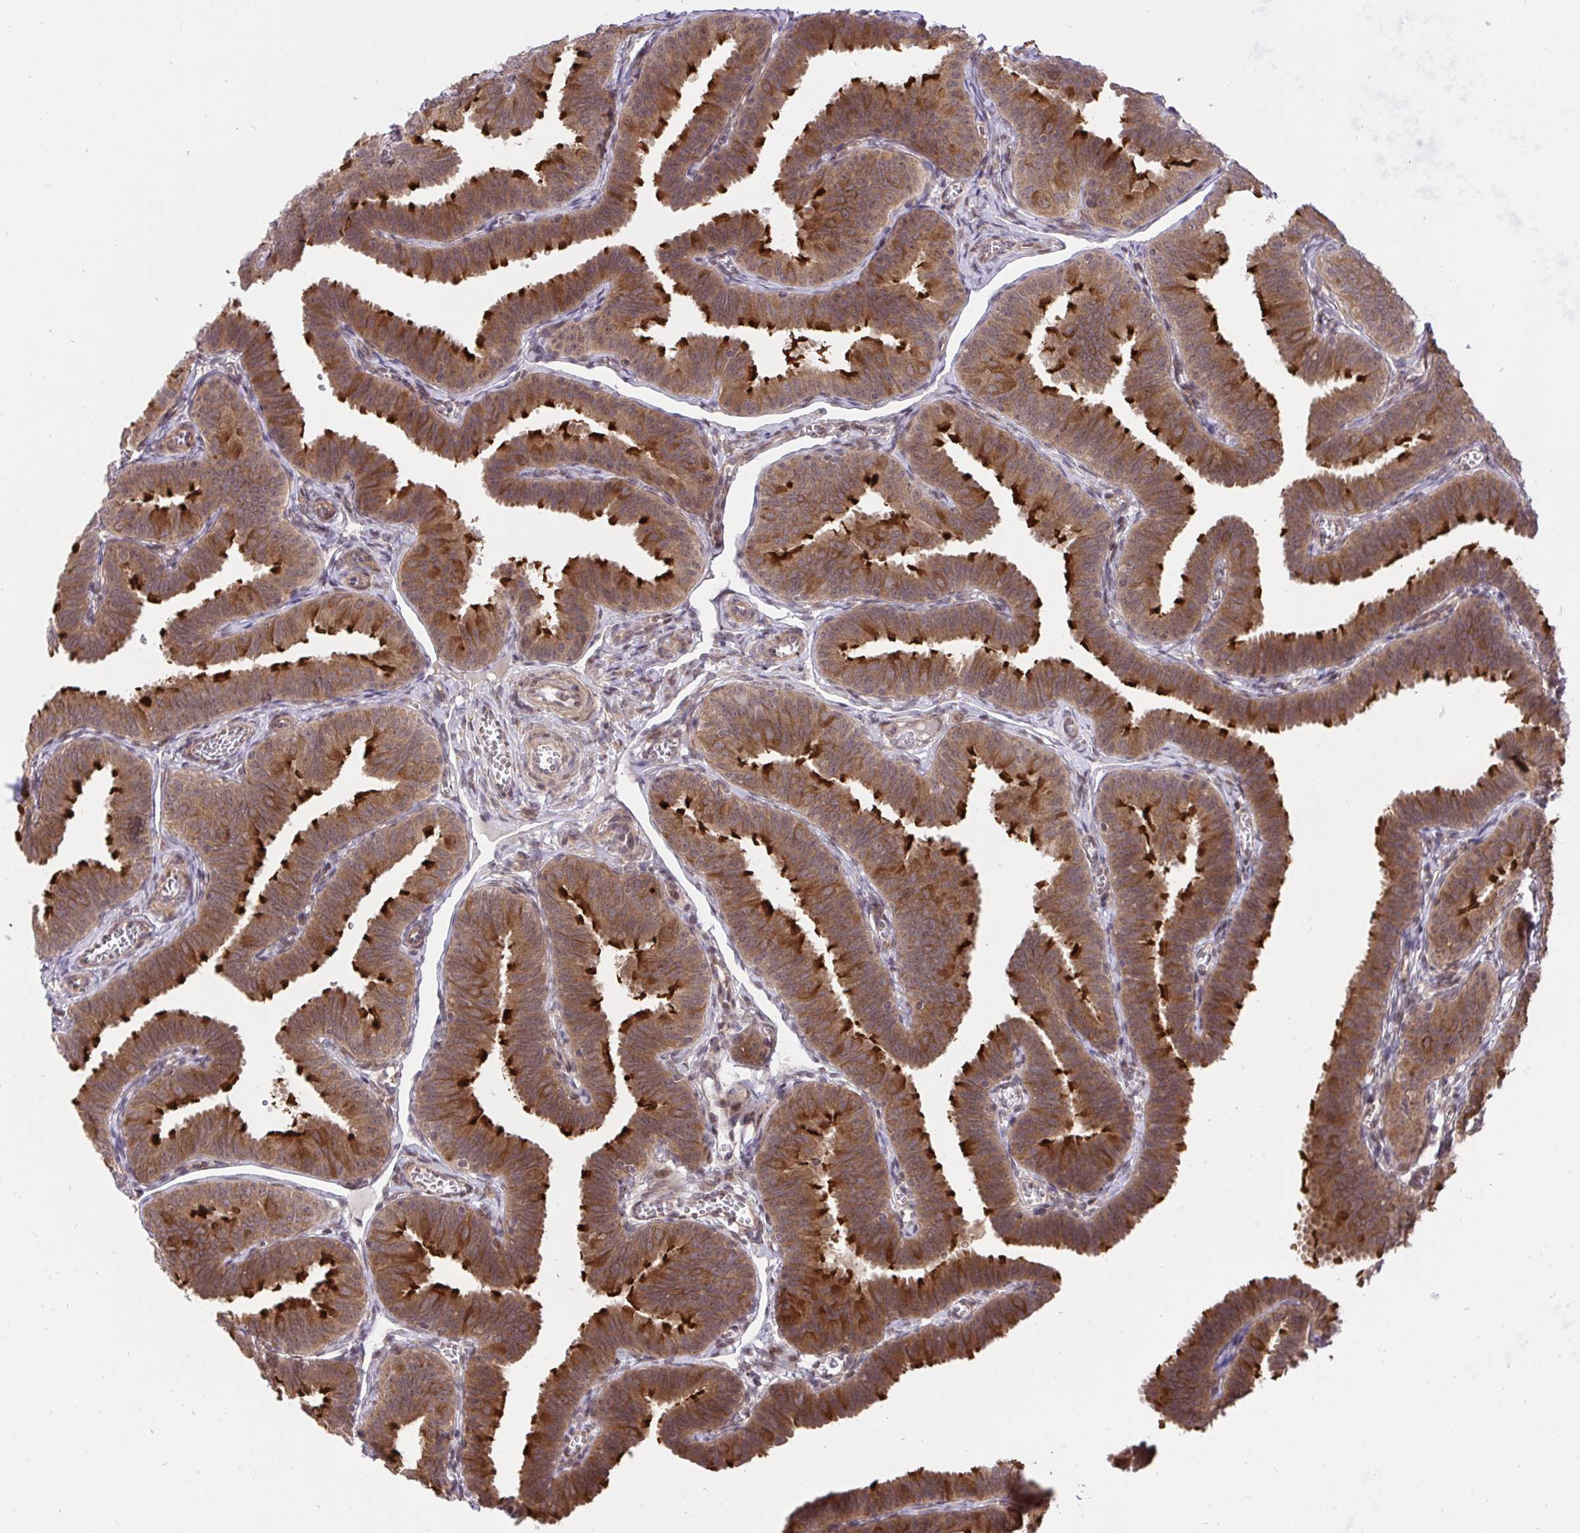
{"staining": {"intensity": "strong", "quantity": ">75%", "location": "cytoplasmic/membranous"}, "tissue": "fallopian tube", "cell_type": "Glandular cells", "image_type": "normal", "snomed": [{"axis": "morphology", "description": "Normal tissue, NOS"}, {"axis": "topography", "description": "Fallopian tube"}], "caption": "Protein staining exhibits strong cytoplasmic/membranous positivity in approximately >75% of glandular cells in normal fallopian tube. The staining was performed using DAB, with brown indicating positive protein expression. Nuclei are stained blue with hematoxylin.", "gene": "ERI1", "patient": {"sex": "female", "age": 25}}